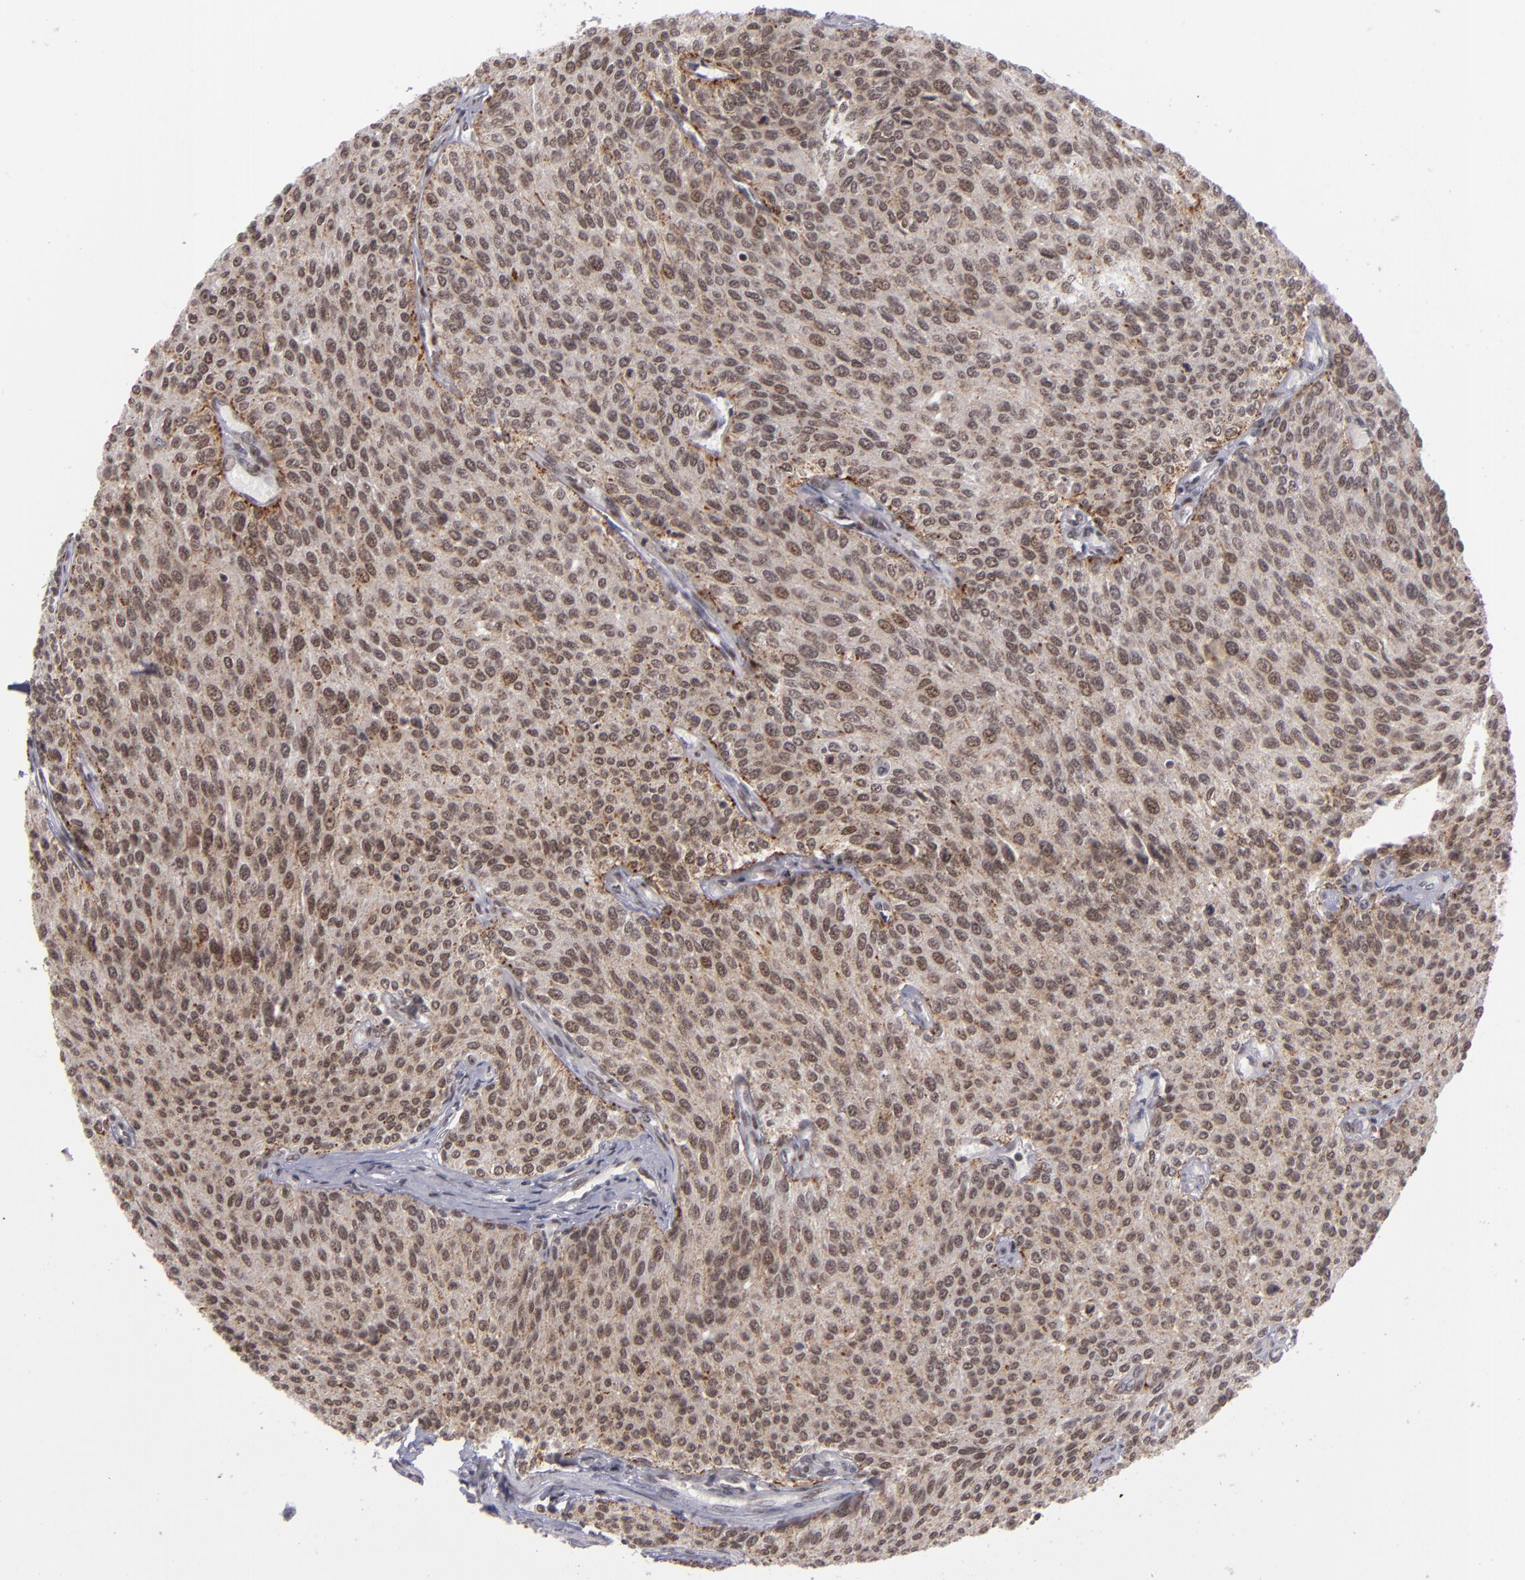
{"staining": {"intensity": "moderate", "quantity": ">75%", "location": "cytoplasmic/membranous,nuclear"}, "tissue": "urothelial cancer", "cell_type": "Tumor cells", "image_type": "cancer", "snomed": [{"axis": "morphology", "description": "Urothelial carcinoma, Low grade"}, {"axis": "topography", "description": "Urinary bladder"}], "caption": "Immunohistochemistry (DAB) staining of urothelial cancer shows moderate cytoplasmic/membranous and nuclear protein staining in approximately >75% of tumor cells.", "gene": "MLLT3", "patient": {"sex": "female", "age": 73}}